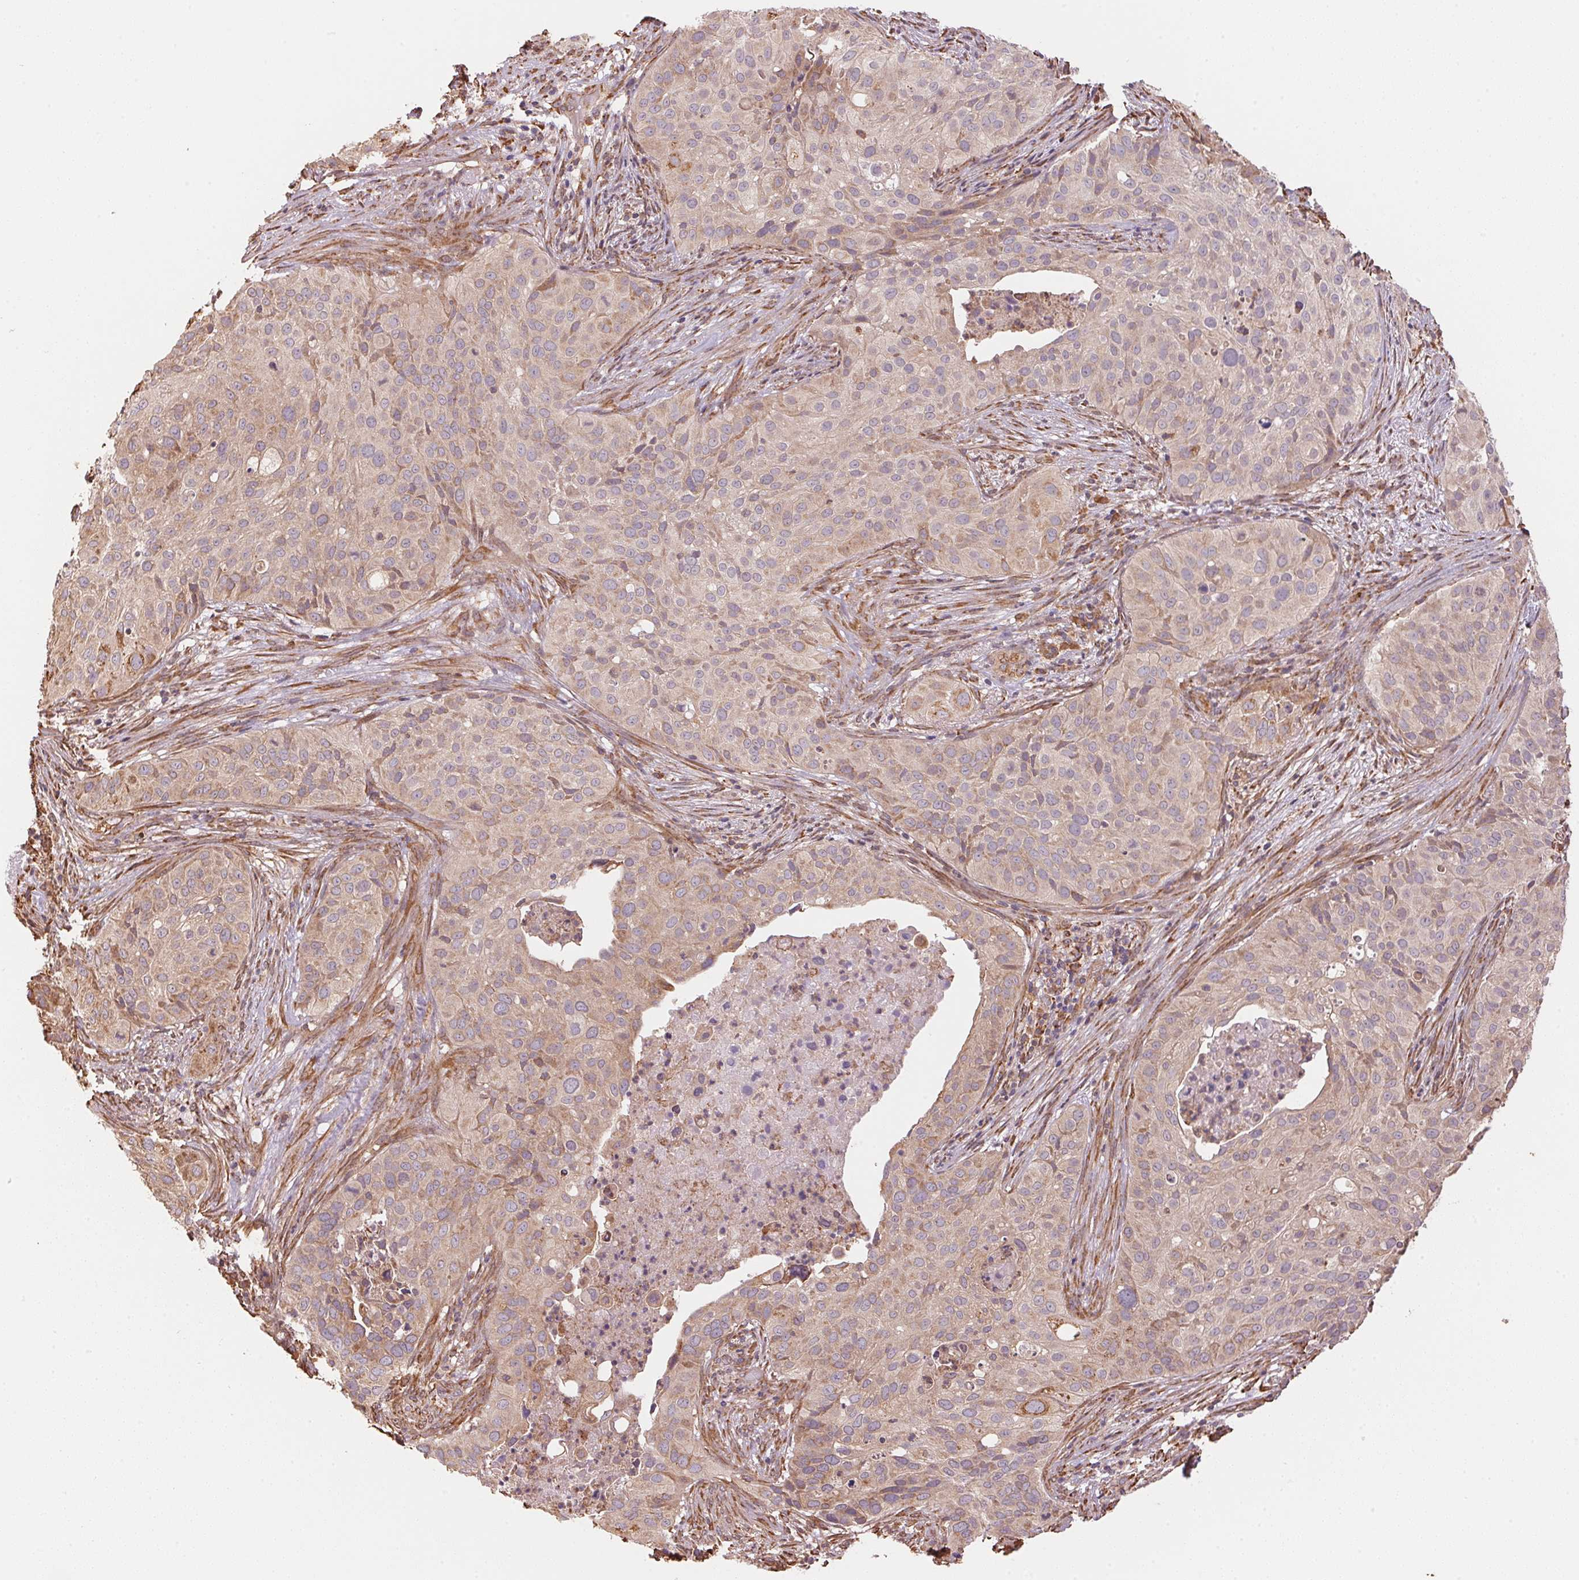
{"staining": {"intensity": "weak", "quantity": "<25%", "location": "cytoplasmic/membranous"}, "tissue": "cervical cancer", "cell_type": "Tumor cells", "image_type": "cancer", "snomed": [{"axis": "morphology", "description": "Squamous cell carcinoma, NOS"}, {"axis": "topography", "description": "Cervix"}], "caption": "Human cervical cancer (squamous cell carcinoma) stained for a protein using immunohistochemistry (IHC) displays no expression in tumor cells.", "gene": "C6orf163", "patient": {"sex": "female", "age": 38}}